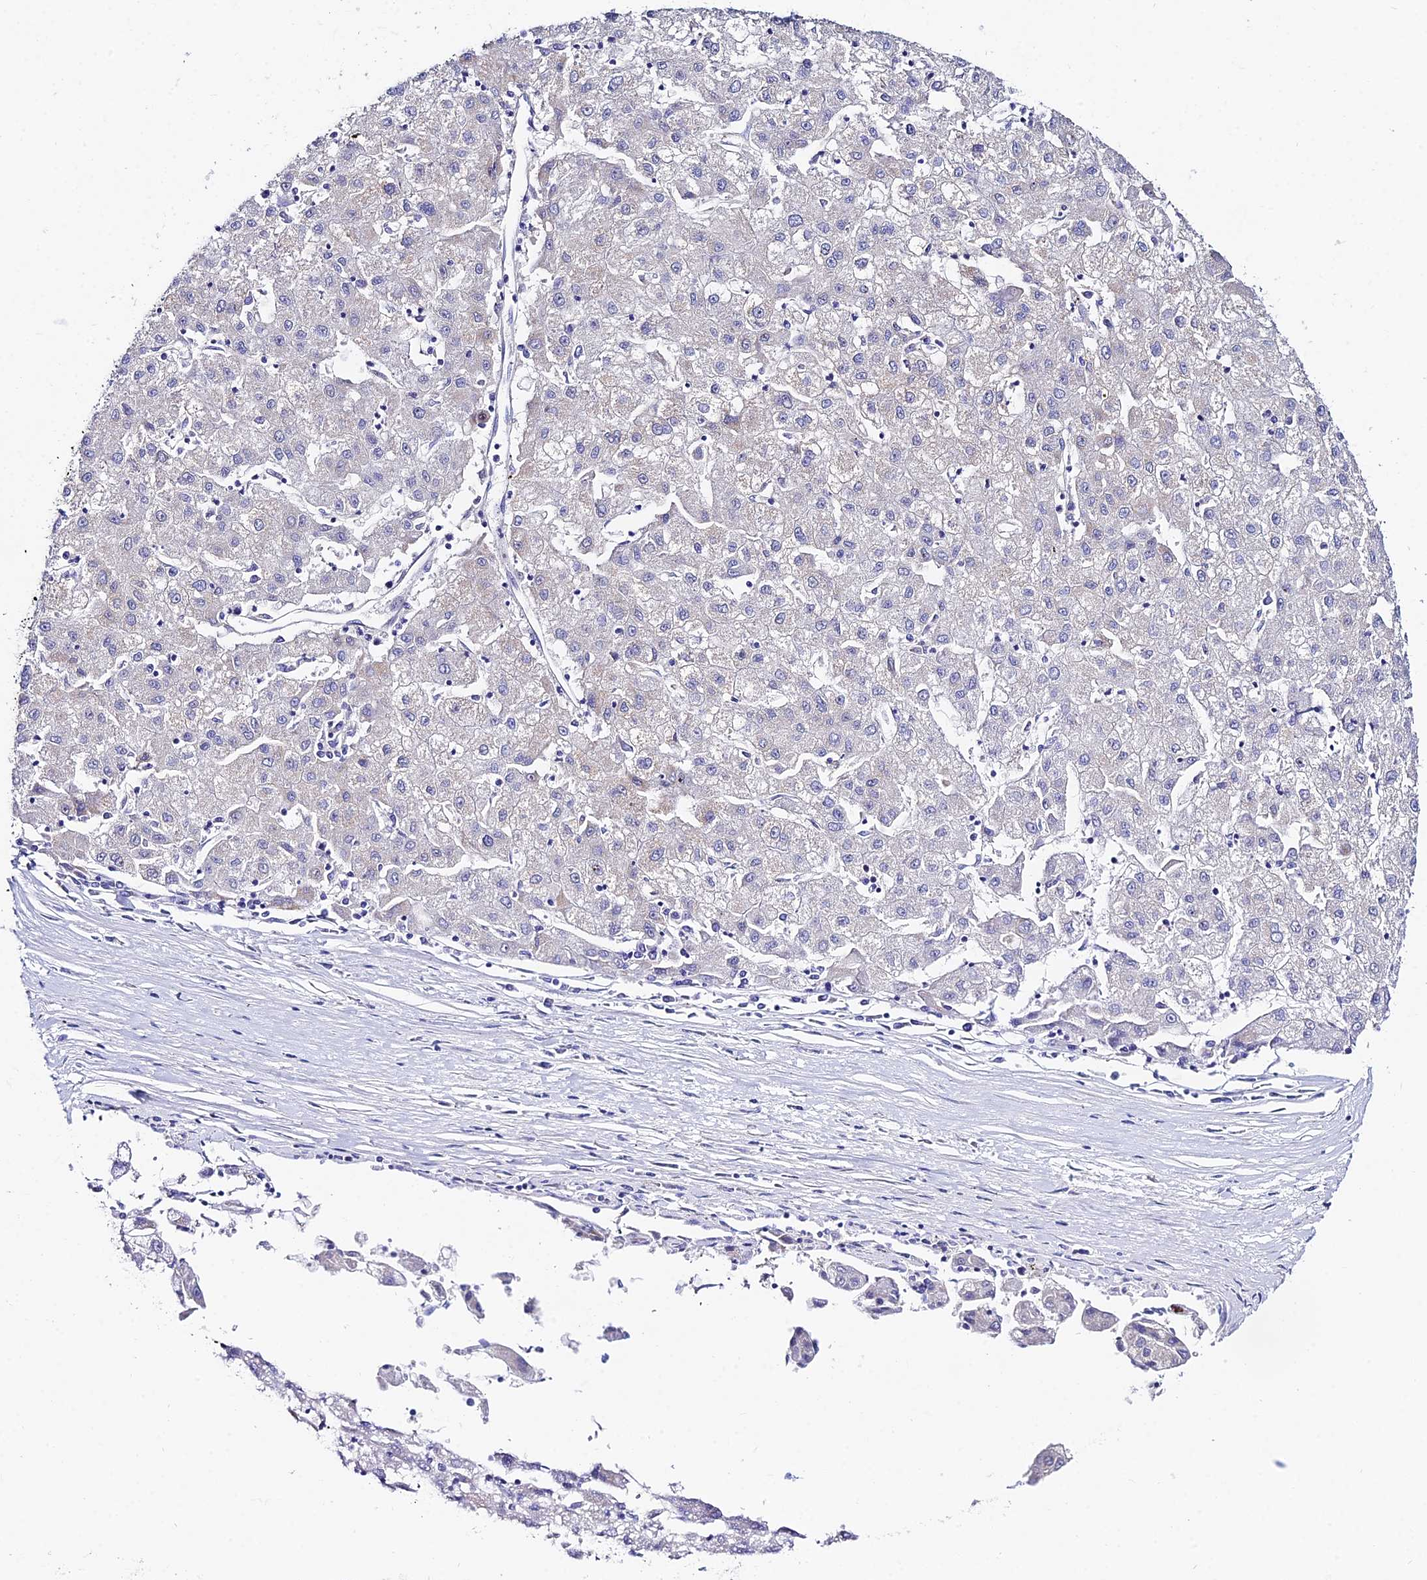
{"staining": {"intensity": "negative", "quantity": "none", "location": "none"}, "tissue": "liver cancer", "cell_type": "Tumor cells", "image_type": "cancer", "snomed": [{"axis": "morphology", "description": "Carcinoma, Hepatocellular, NOS"}, {"axis": "topography", "description": "Liver"}], "caption": "Tumor cells are negative for brown protein staining in liver hepatocellular carcinoma.", "gene": "CEP41", "patient": {"sex": "male", "age": 72}}